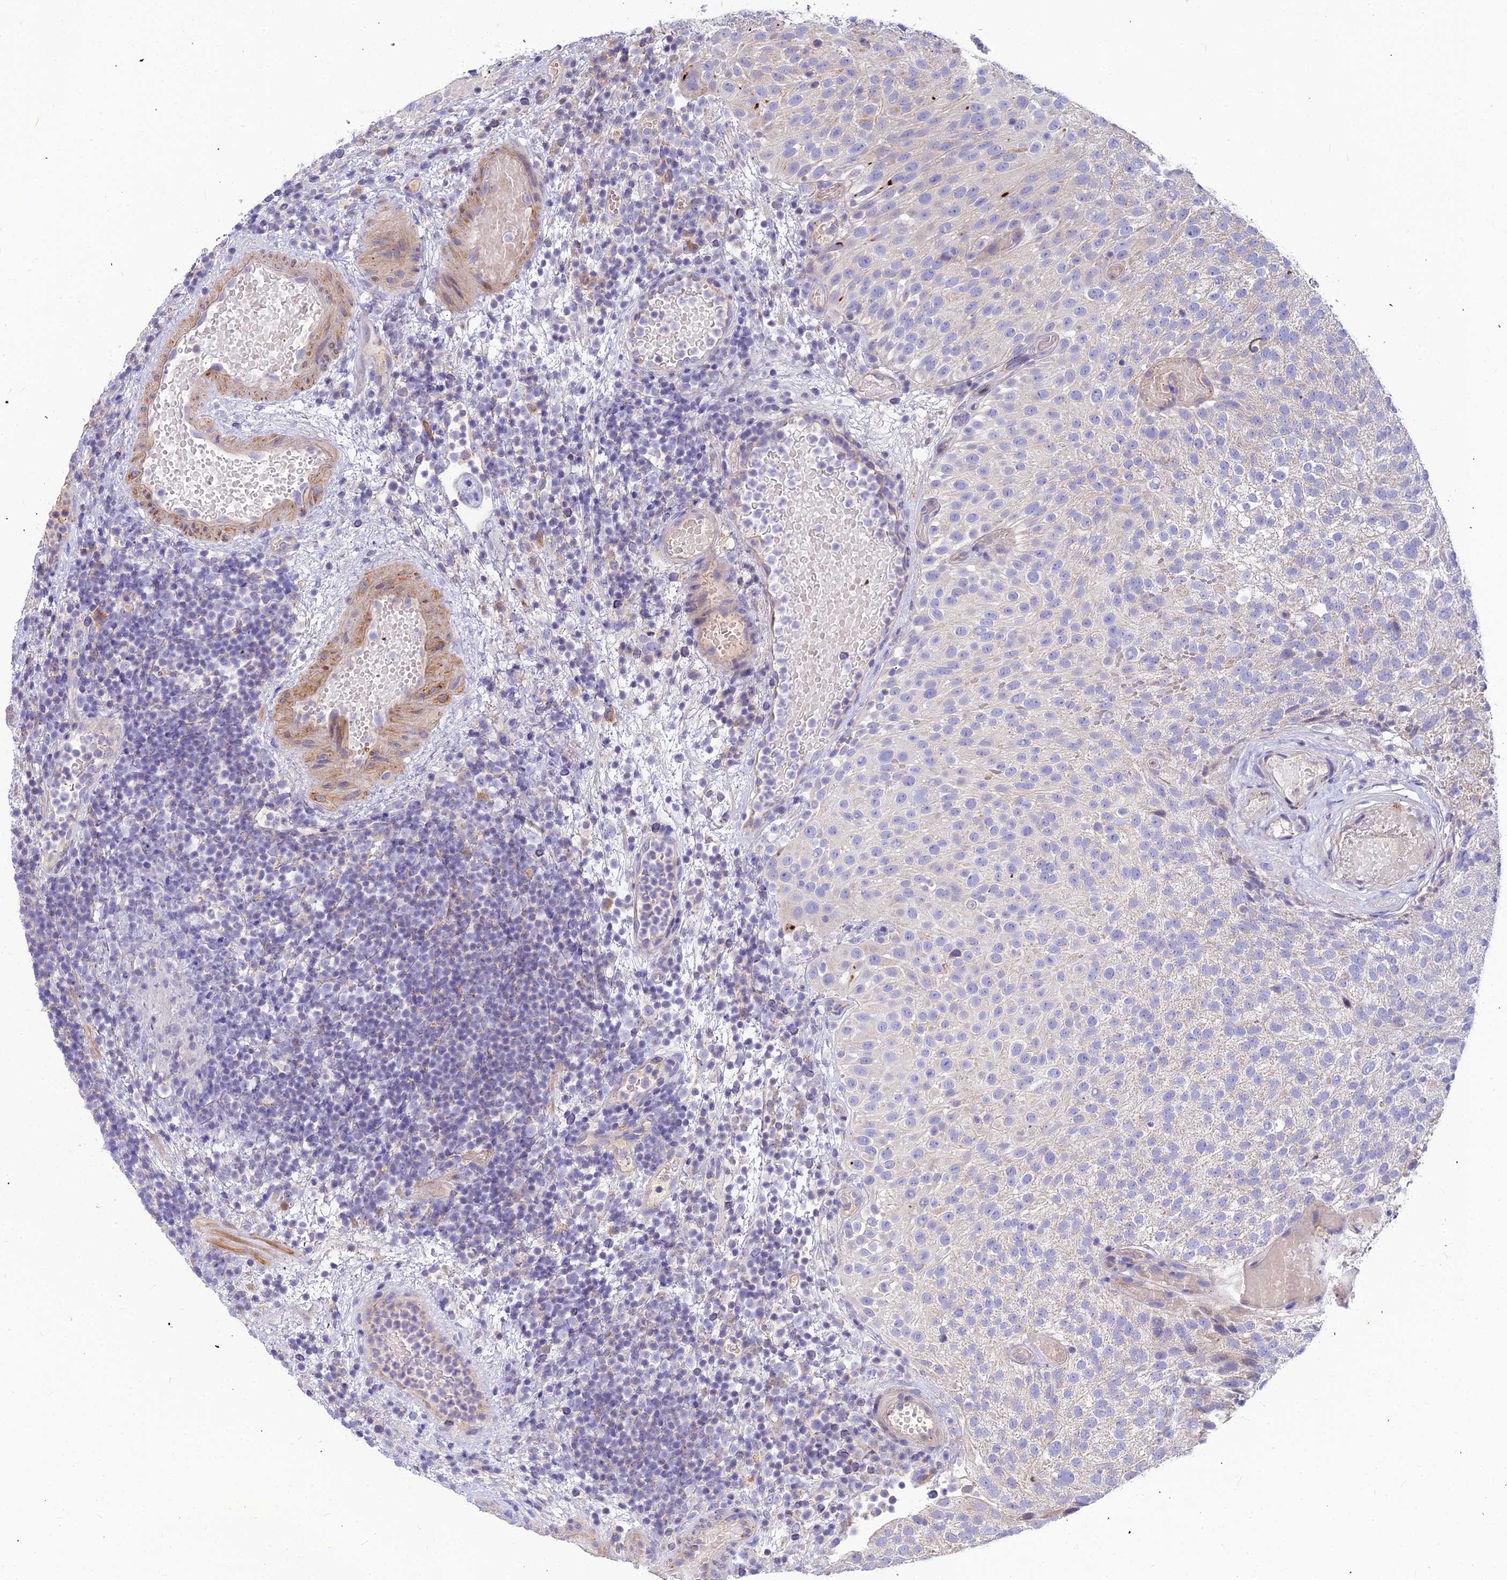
{"staining": {"intensity": "weak", "quantity": "<25%", "location": "cytoplasmic/membranous"}, "tissue": "urothelial cancer", "cell_type": "Tumor cells", "image_type": "cancer", "snomed": [{"axis": "morphology", "description": "Urothelial carcinoma, Low grade"}, {"axis": "topography", "description": "Urinary bladder"}], "caption": "Tumor cells are negative for brown protein staining in urothelial cancer.", "gene": "ASPHD1", "patient": {"sex": "male", "age": 78}}